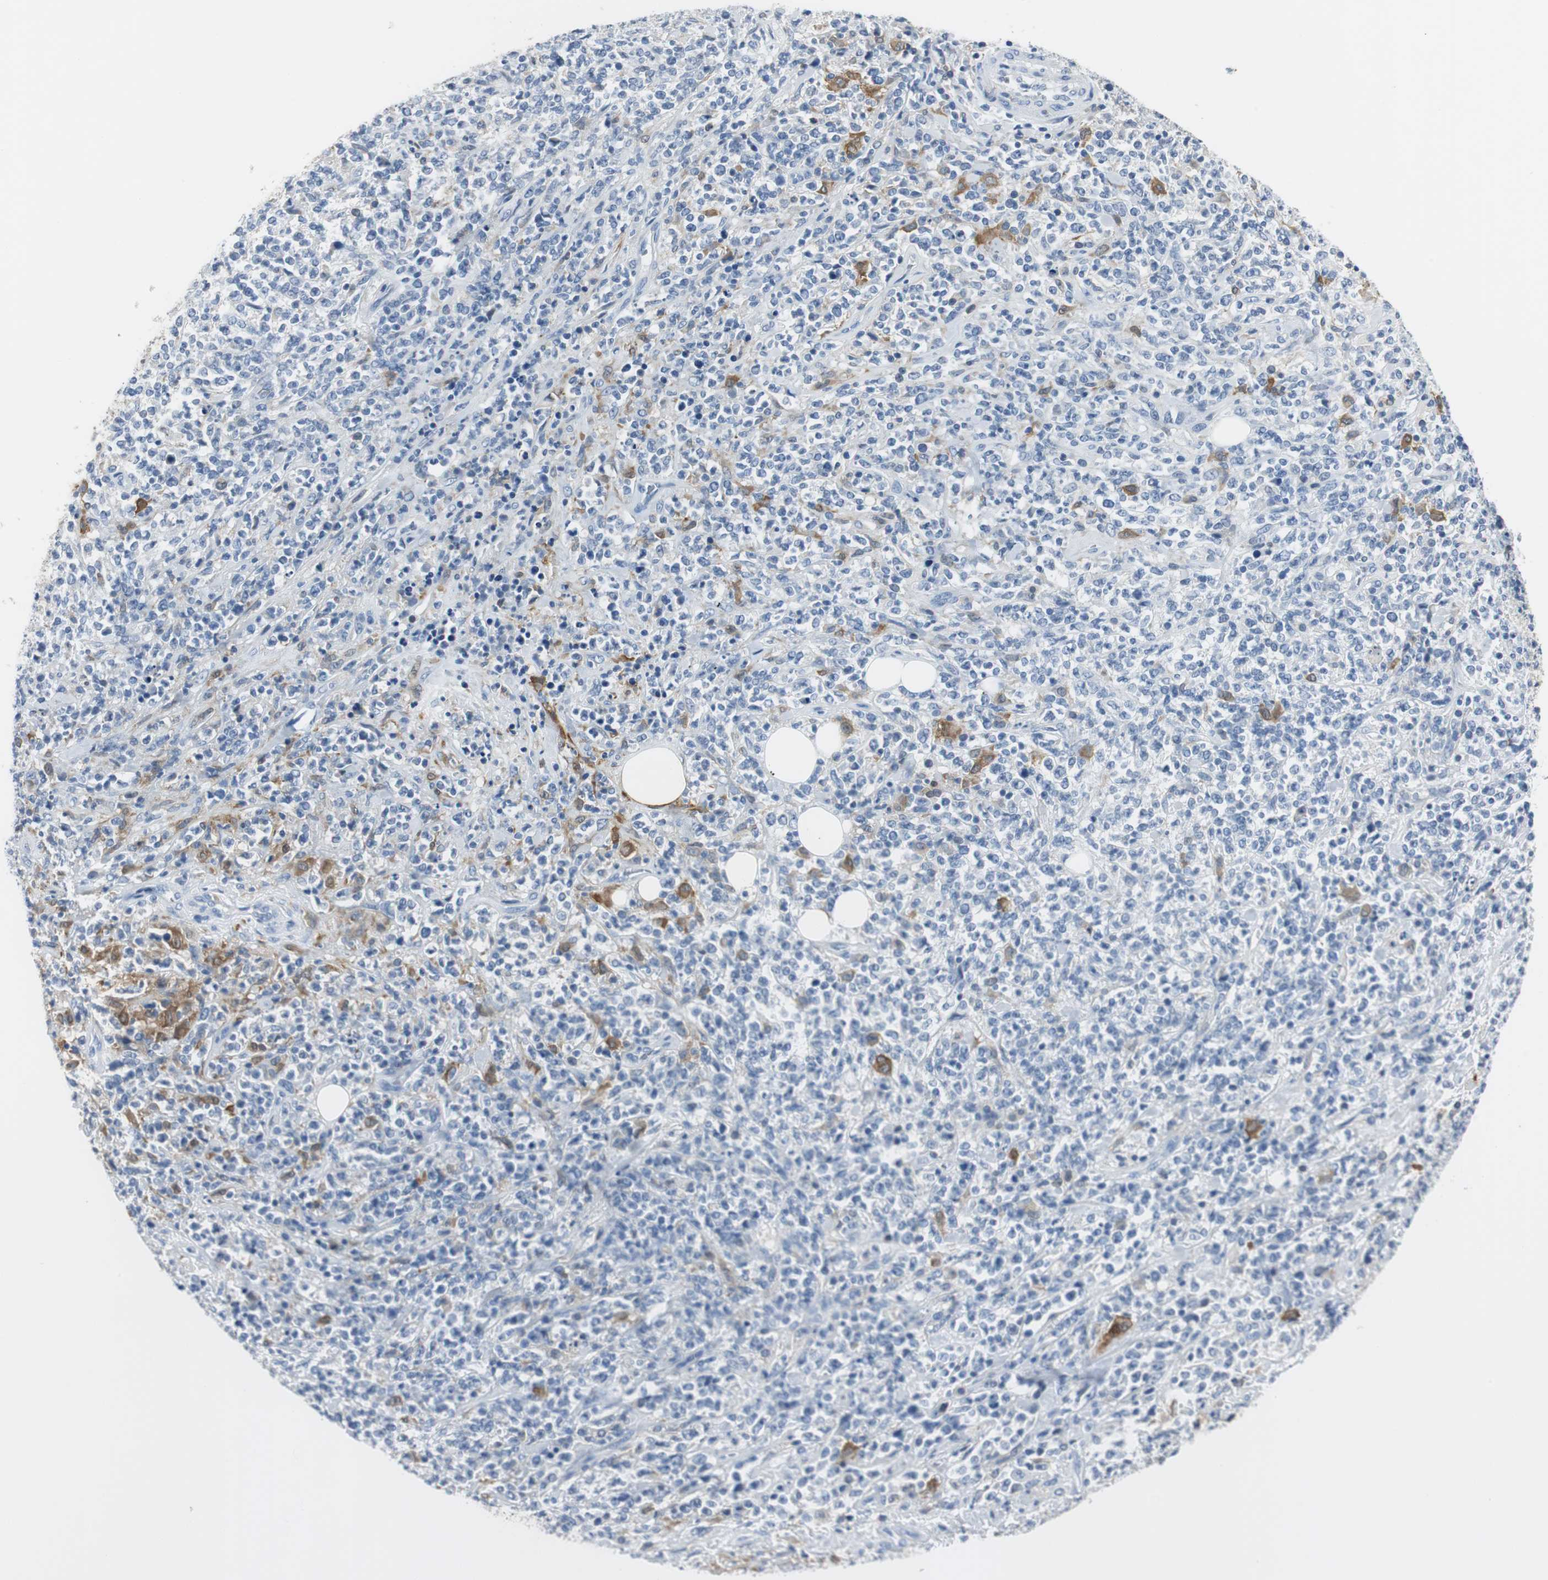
{"staining": {"intensity": "moderate", "quantity": "<25%", "location": "cytoplasmic/membranous"}, "tissue": "lymphoma", "cell_type": "Tumor cells", "image_type": "cancer", "snomed": [{"axis": "morphology", "description": "Malignant lymphoma, non-Hodgkin's type, High grade"}, {"axis": "topography", "description": "Soft tissue"}], "caption": "Immunohistochemical staining of high-grade malignant lymphoma, non-Hodgkin's type demonstrates low levels of moderate cytoplasmic/membranous staining in about <25% of tumor cells. (DAB IHC with brightfield microscopy, high magnification).", "gene": "FBP1", "patient": {"sex": "male", "age": 18}}